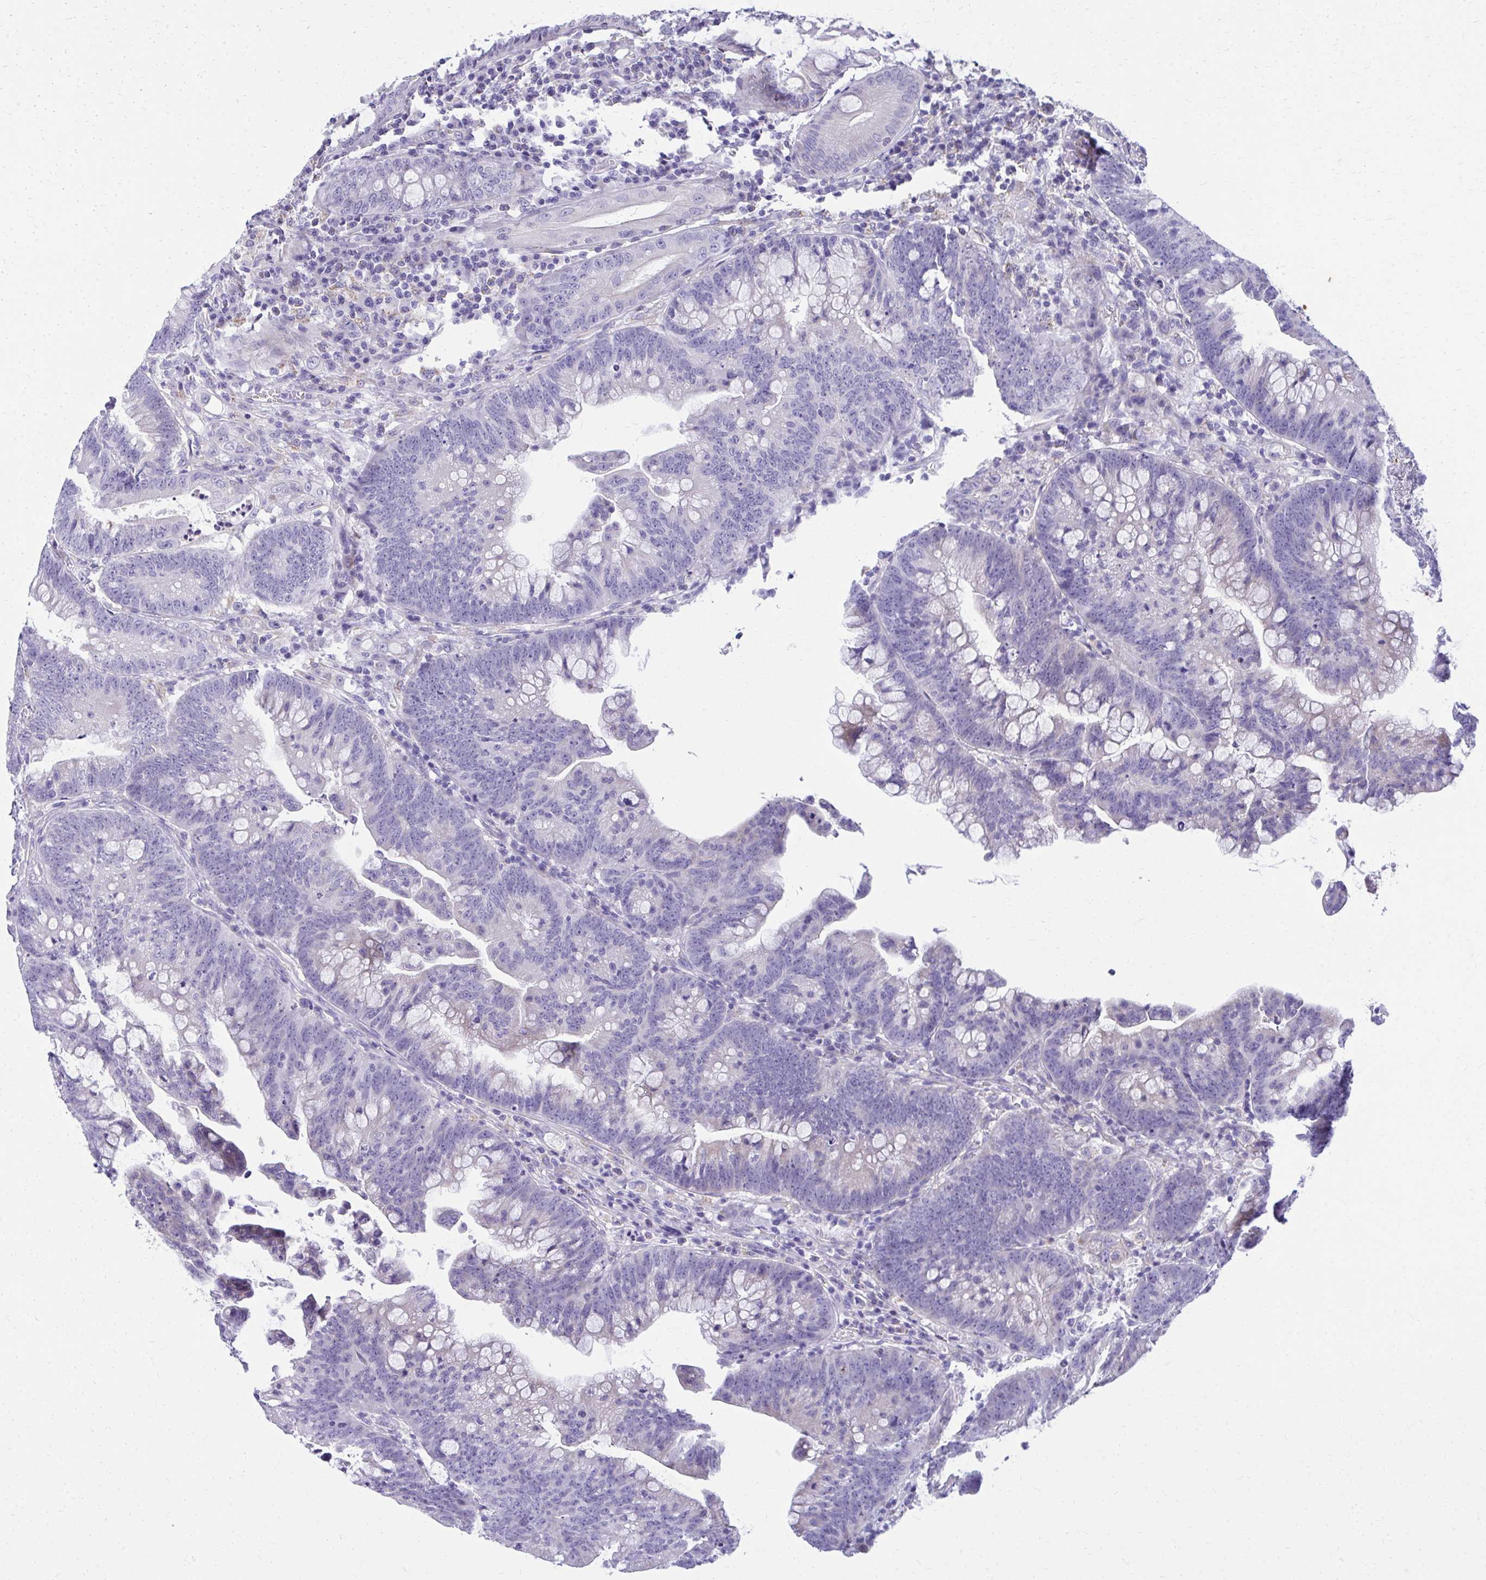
{"staining": {"intensity": "negative", "quantity": "none", "location": "none"}, "tissue": "colorectal cancer", "cell_type": "Tumor cells", "image_type": "cancer", "snomed": [{"axis": "morphology", "description": "Adenocarcinoma, NOS"}, {"axis": "topography", "description": "Colon"}], "caption": "Human colorectal cancer stained for a protein using immunohistochemistry demonstrates no positivity in tumor cells.", "gene": "AIG1", "patient": {"sex": "male", "age": 62}}